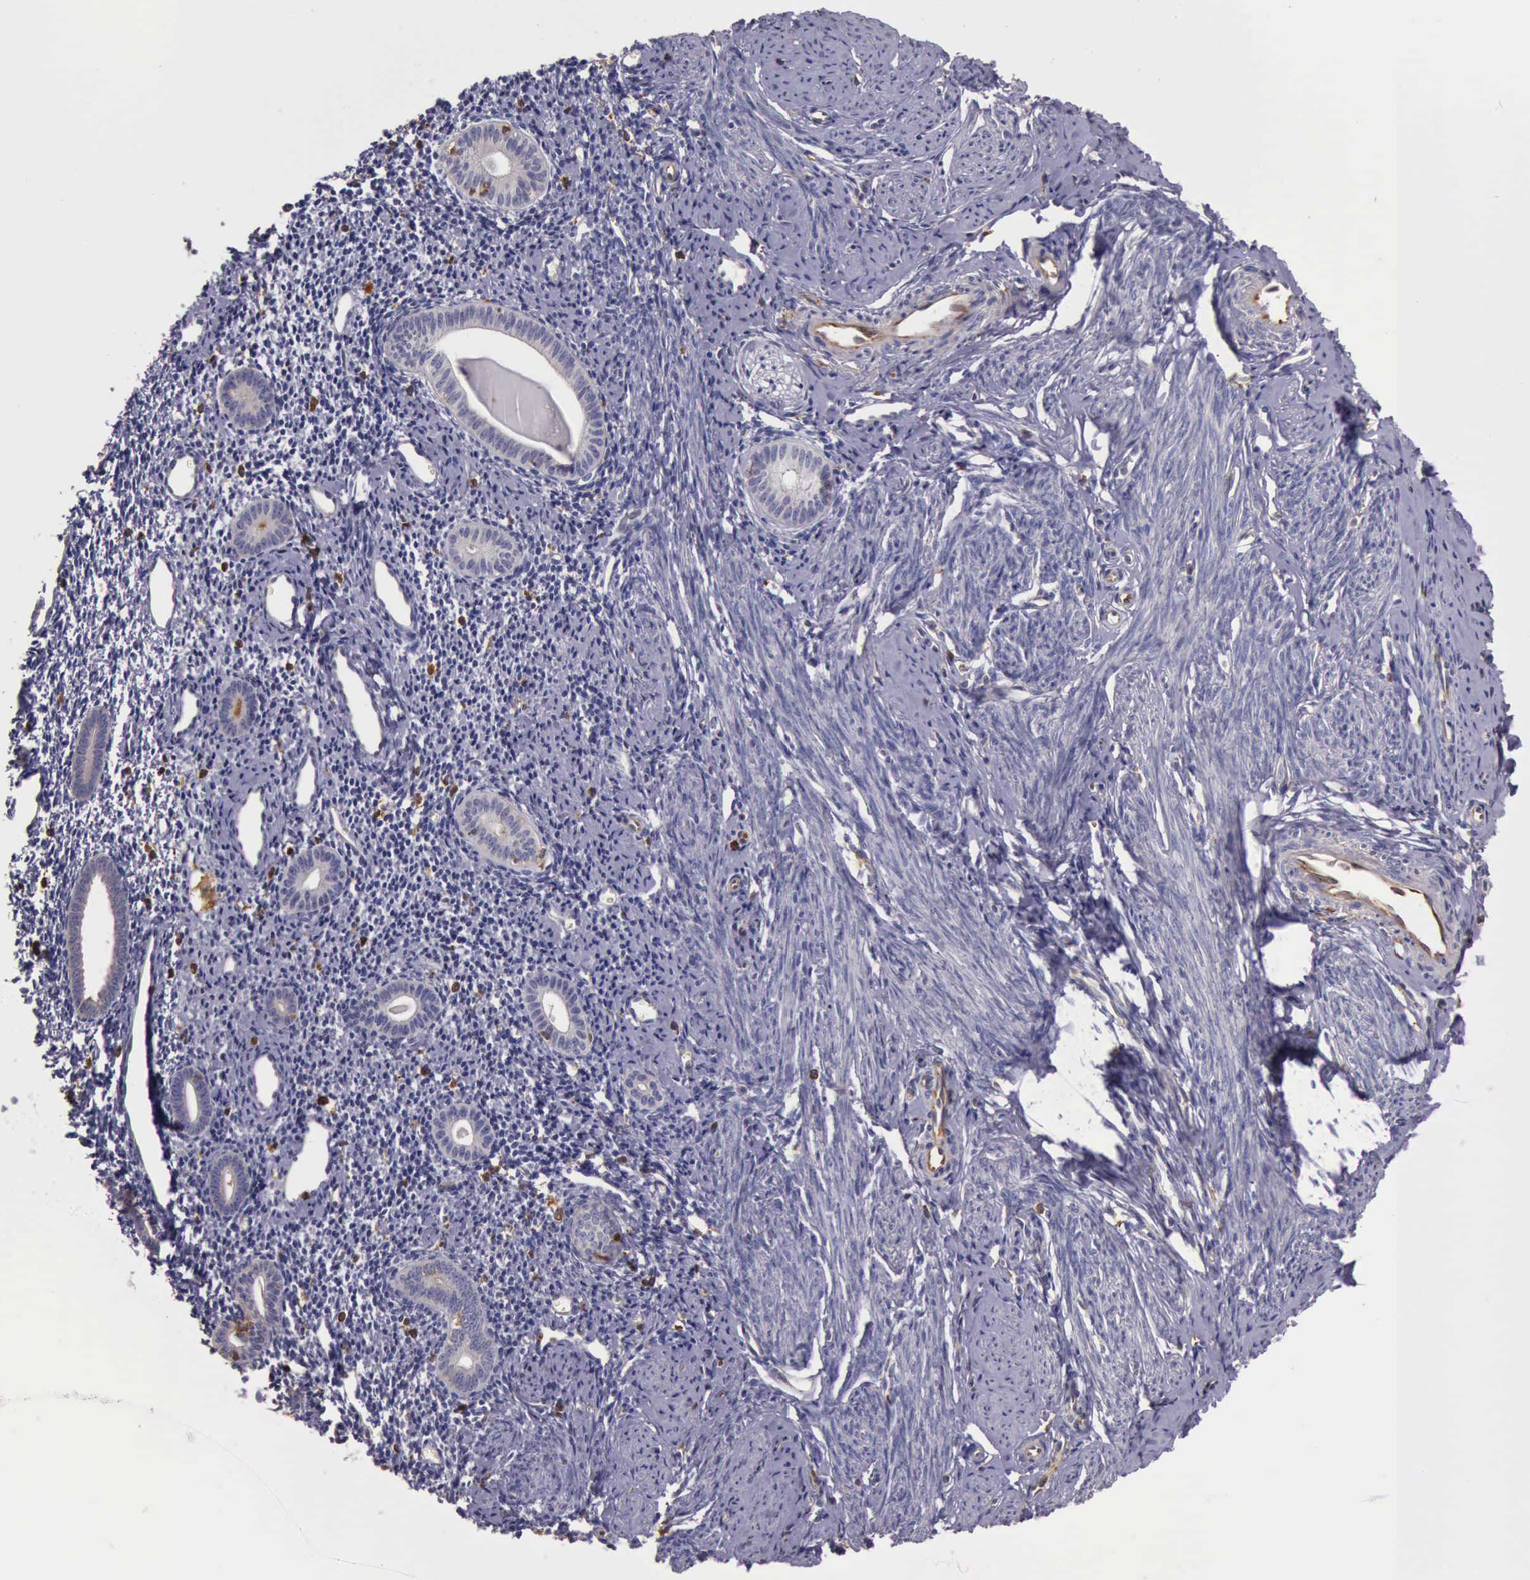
{"staining": {"intensity": "negative", "quantity": "none", "location": "none"}, "tissue": "endometrium", "cell_type": "Cells in endometrial stroma", "image_type": "normal", "snomed": [{"axis": "morphology", "description": "Normal tissue, NOS"}, {"axis": "morphology", "description": "Neoplasm, benign, NOS"}, {"axis": "topography", "description": "Uterus"}], "caption": "Immunohistochemistry (IHC) of benign human endometrium exhibits no staining in cells in endometrial stroma.", "gene": "ARHGAP4", "patient": {"sex": "female", "age": 55}}